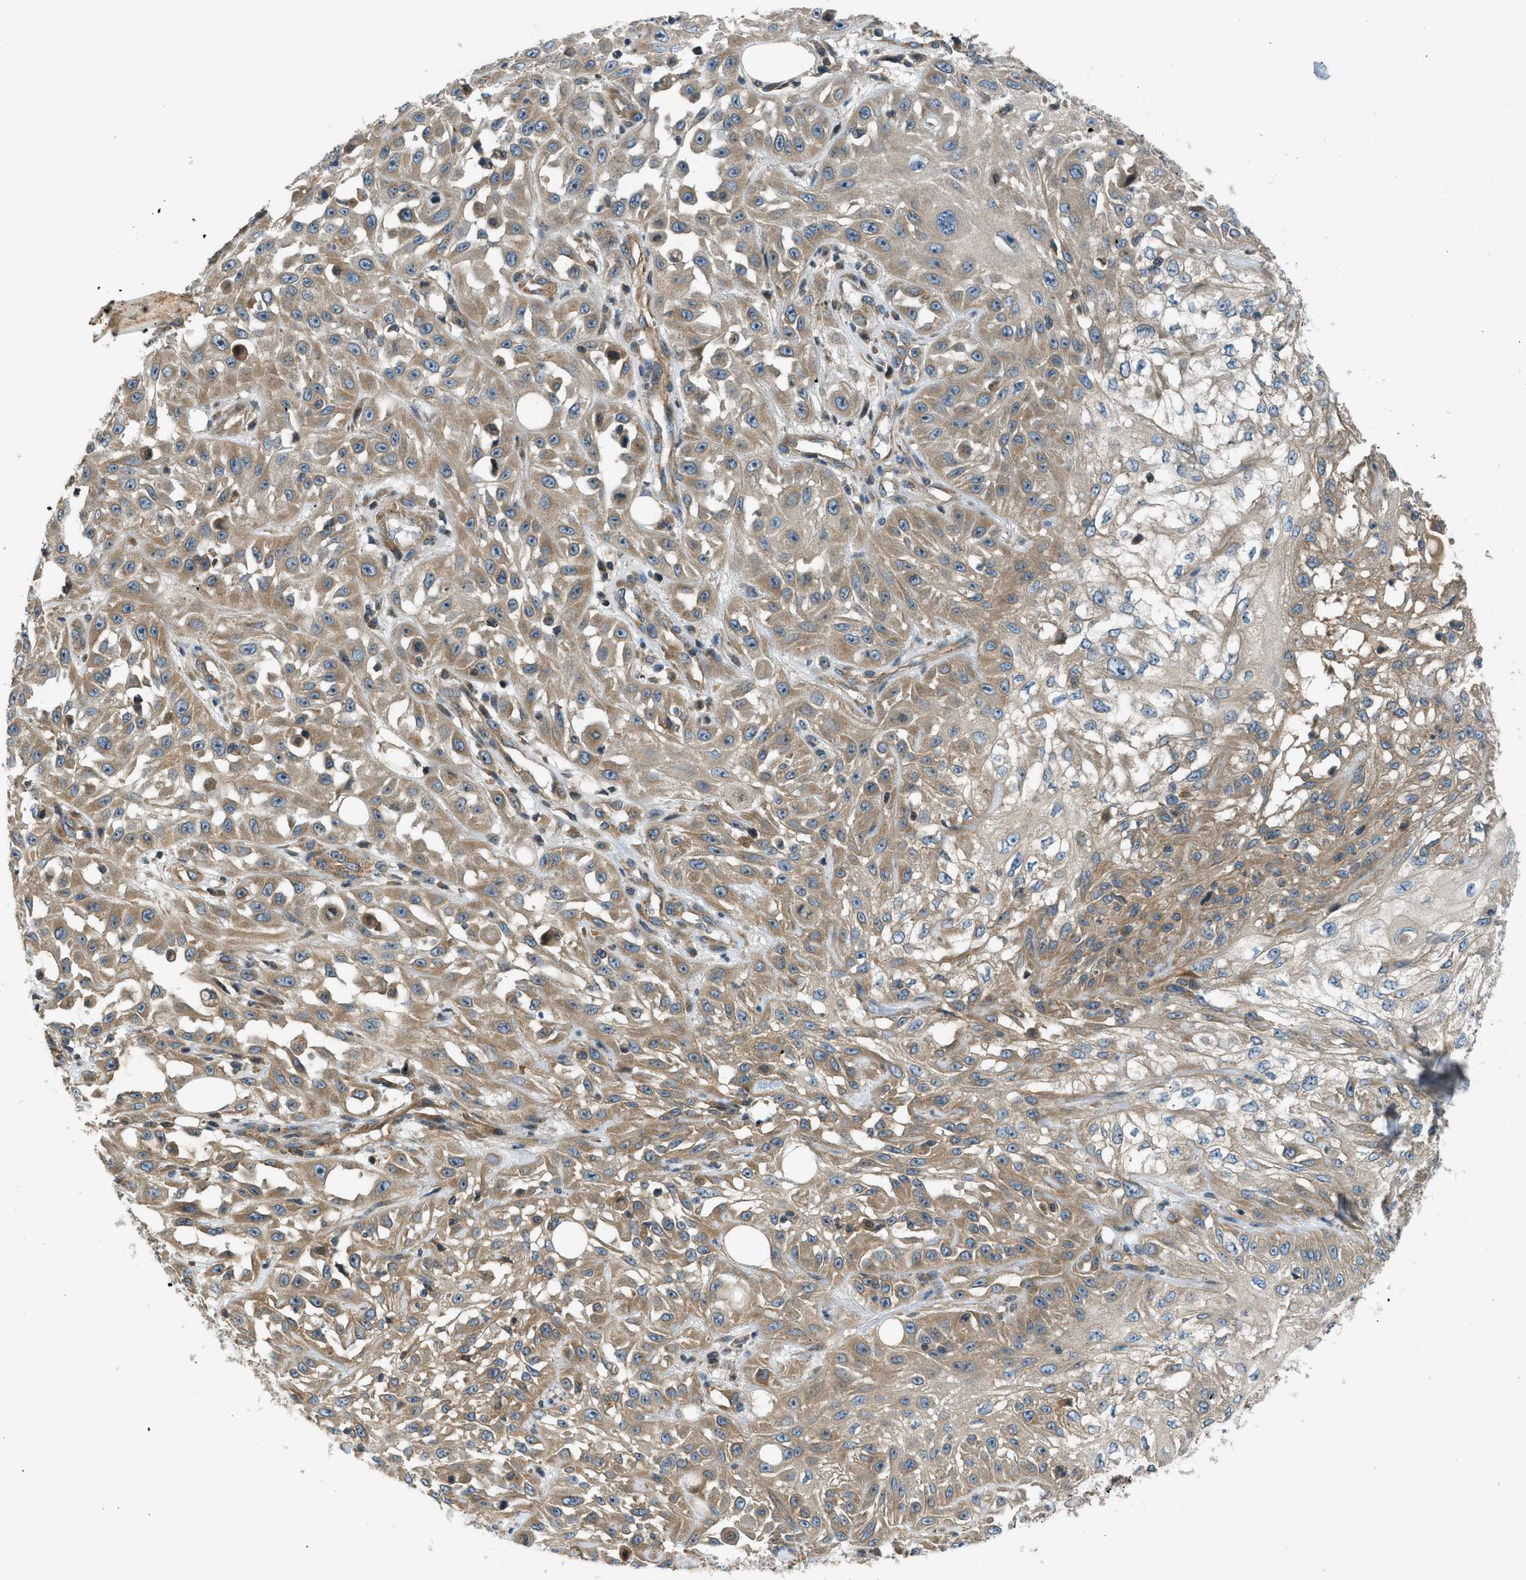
{"staining": {"intensity": "moderate", "quantity": ">75%", "location": "cytoplasmic/membranous"}, "tissue": "skin cancer", "cell_type": "Tumor cells", "image_type": "cancer", "snomed": [{"axis": "morphology", "description": "Squamous cell carcinoma, NOS"}, {"axis": "morphology", "description": "Squamous cell carcinoma, metastatic, NOS"}, {"axis": "topography", "description": "Skin"}, {"axis": "topography", "description": "Lymph node"}], "caption": "Skin metastatic squamous cell carcinoma was stained to show a protein in brown. There is medium levels of moderate cytoplasmic/membranous staining in approximately >75% of tumor cells.", "gene": "VEZT", "patient": {"sex": "male", "age": 75}}